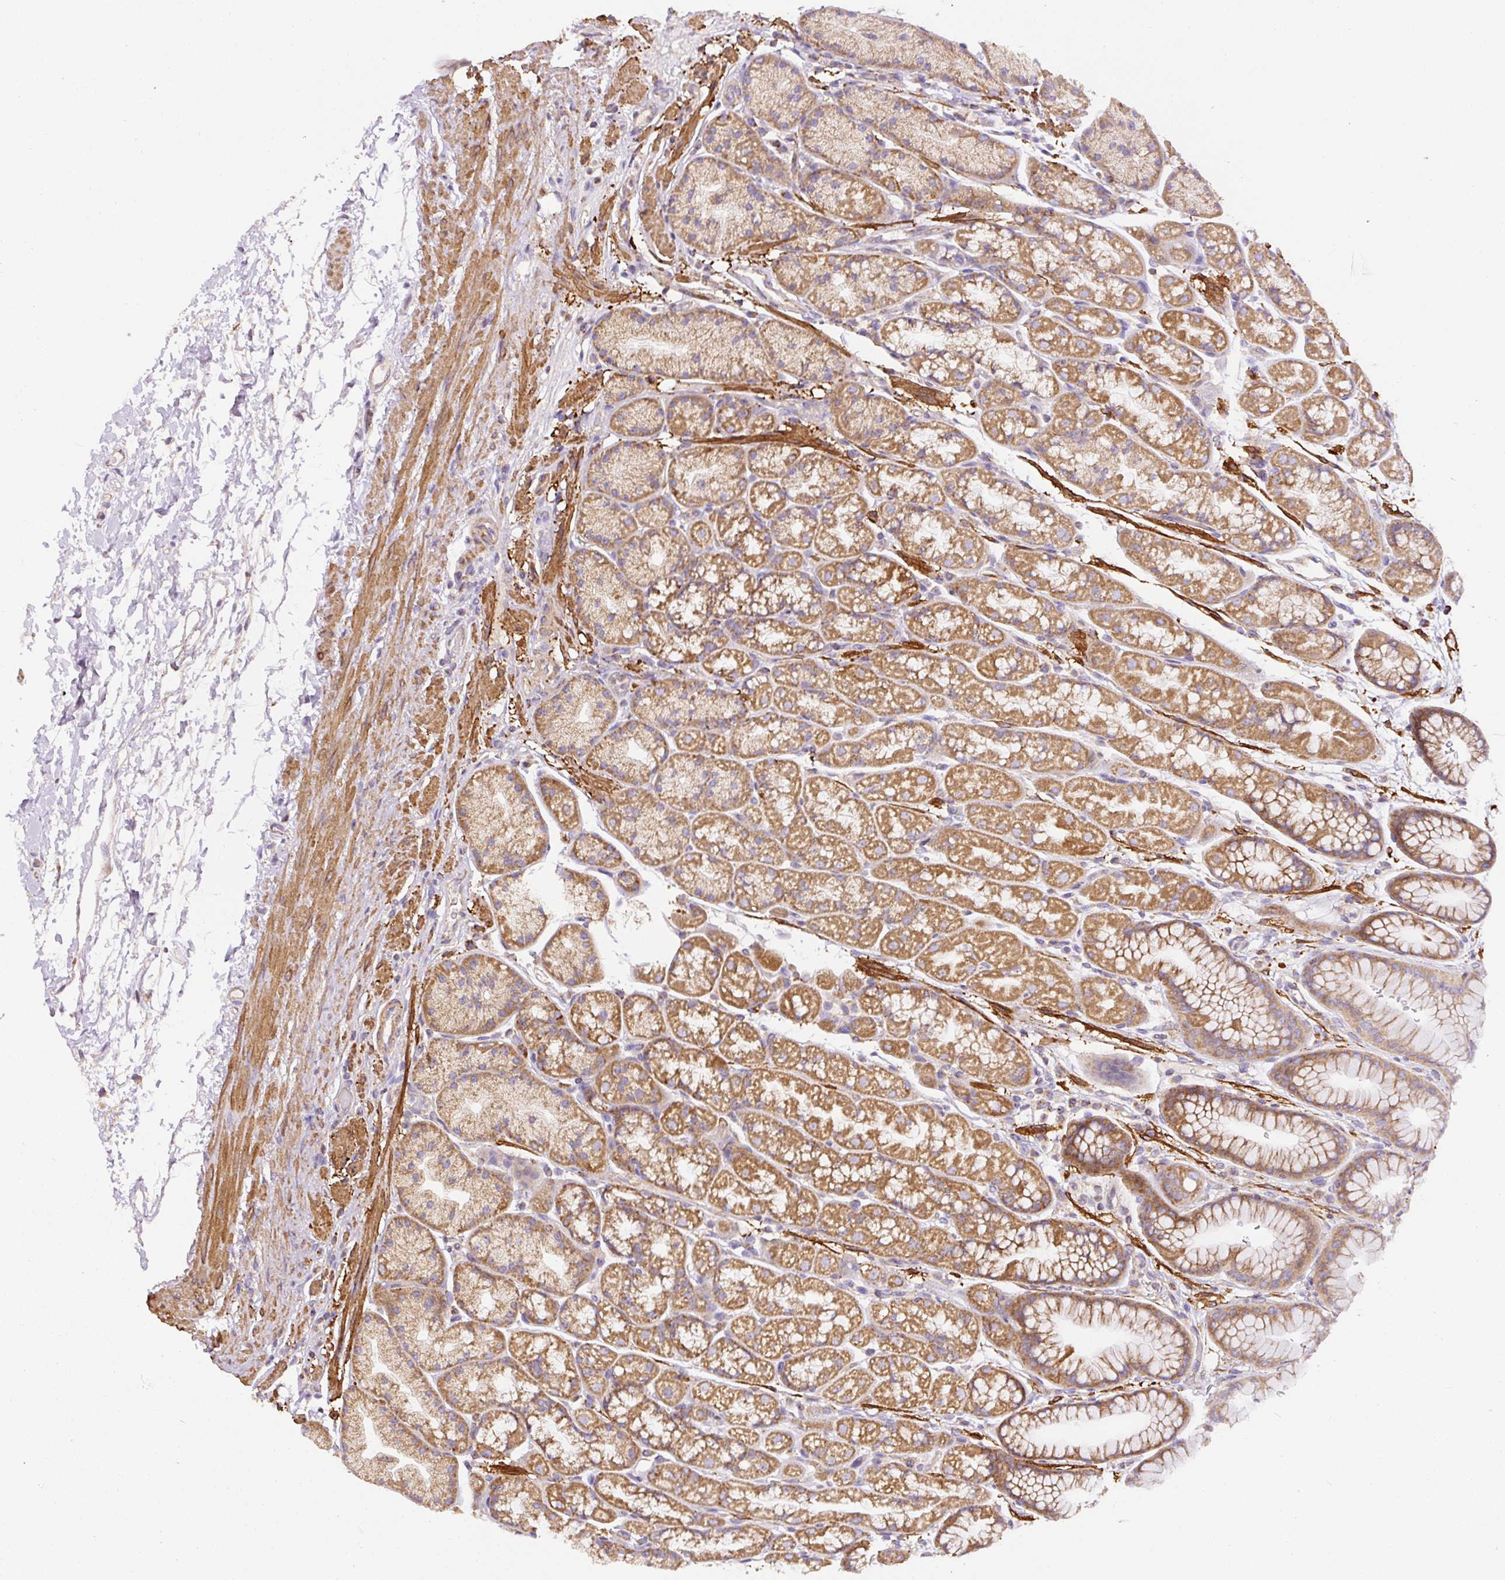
{"staining": {"intensity": "moderate", "quantity": ">75%", "location": "cytoplasmic/membranous"}, "tissue": "stomach", "cell_type": "Glandular cells", "image_type": "normal", "snomed": [{"axis": "morphology", "description": "Normal tissue, NOS"}, {"axis": "topography", "description": "Stomach, lower"}], "caption": "Immunohistochemistry of normal human stomach demonstrates medium levels of moderate cytoplasmic/membranous expression in approximately >75% of glandular cells.", "gene": "NDUFAF2", "patient": {"sex": "male", "age": 67}}